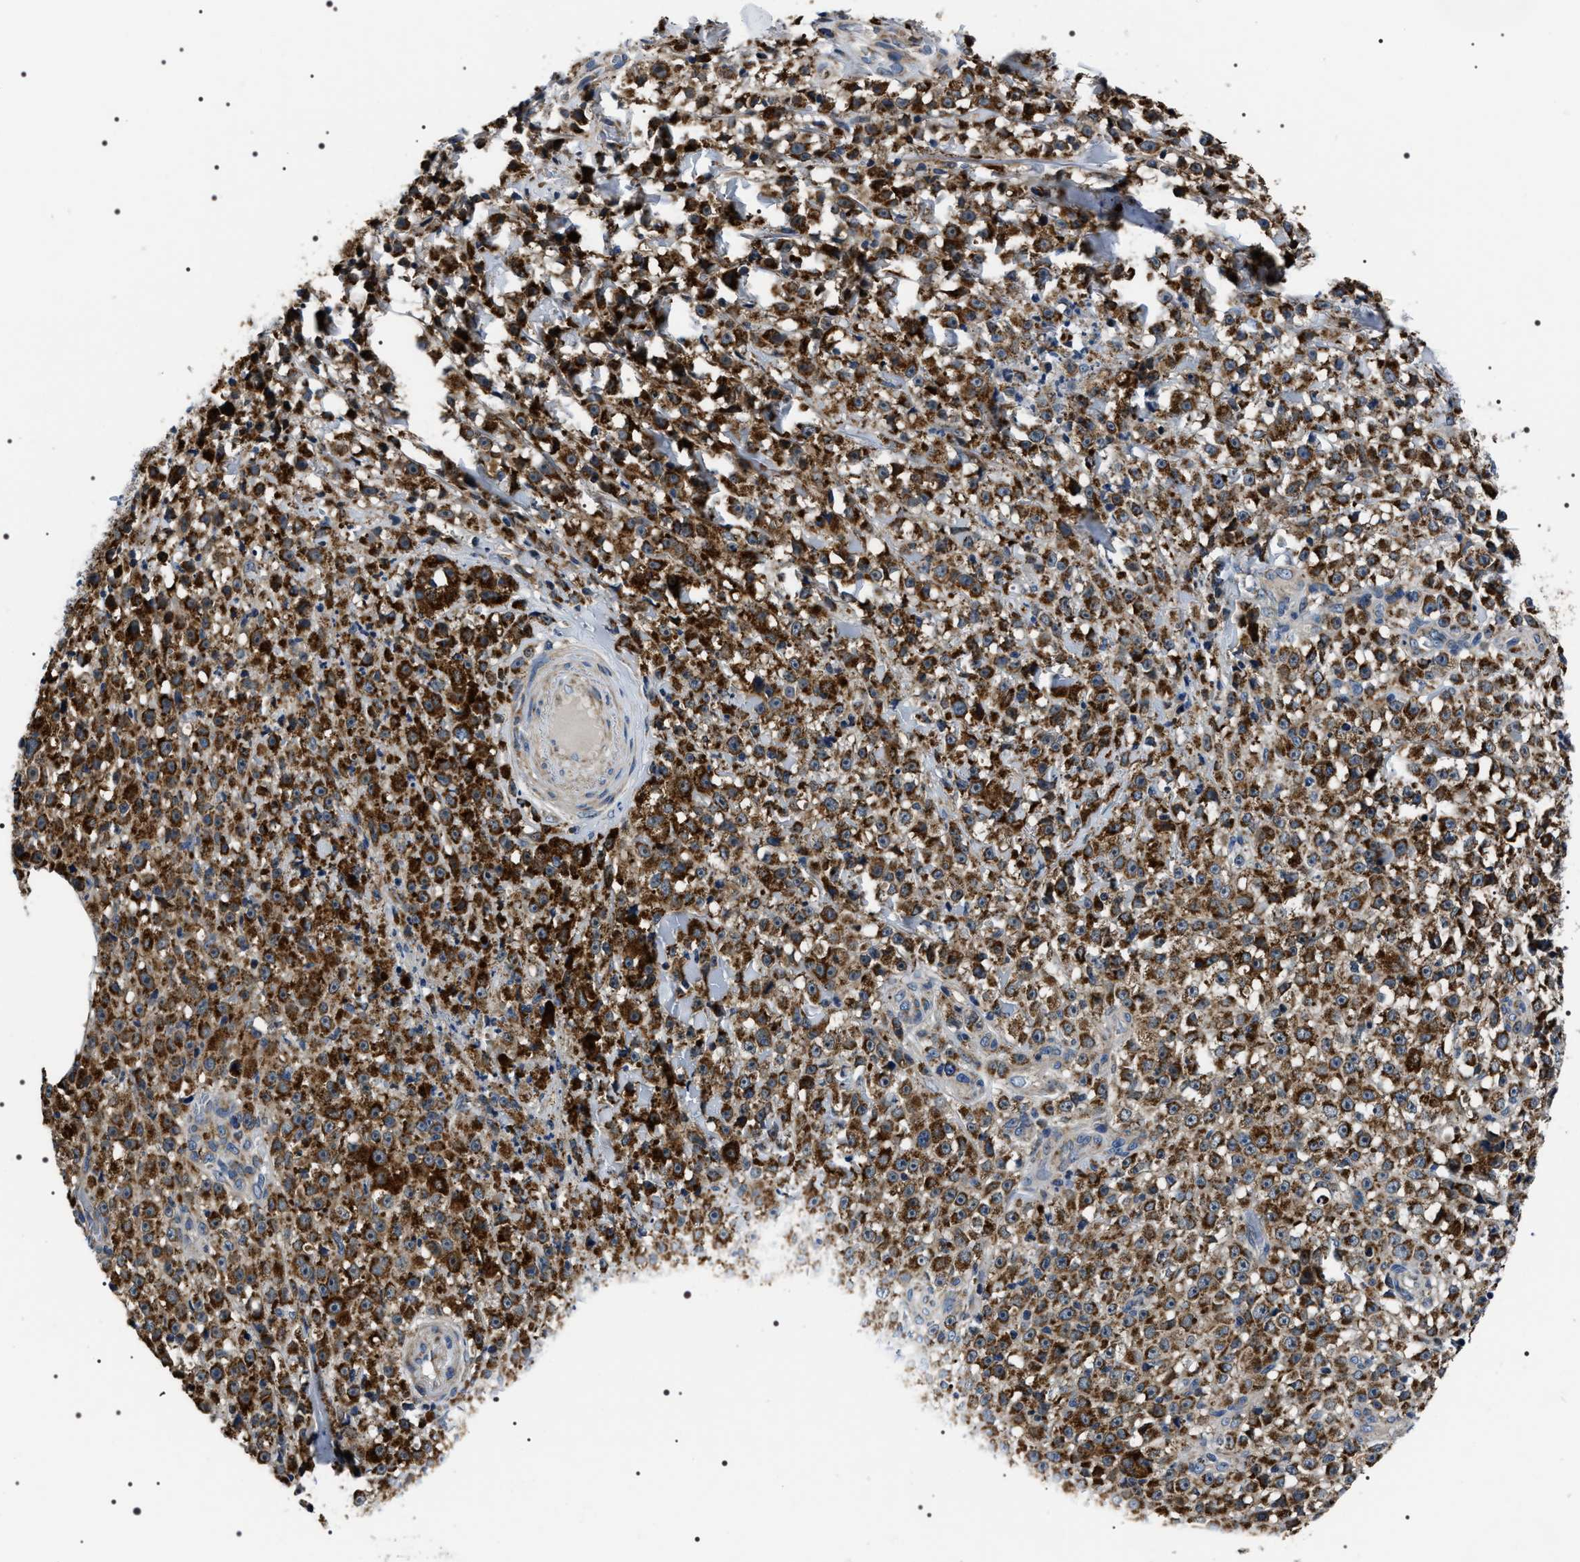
{"staining": {"intensity": "strong", "quantity": ">75%", "location": "cytoplasmic/membranous"}, "tissue": "melanoma", "cell_type": "Tumor cells", "image_type": "cancer", "snomed": [{"axis": "morphology", "description": "Malignant melanoma, NOS"}, {"axis": "topography", "description": "Skin"}], "caption": "Tumor cells display high levels of strong cytoplasmic/membranous expression in about >75% of cells in malignant melanoma. (IHC, brightfield microscopy, high magnification).", "gene": "NTMT1", "patient": {"sex": "female", "age": 82}}